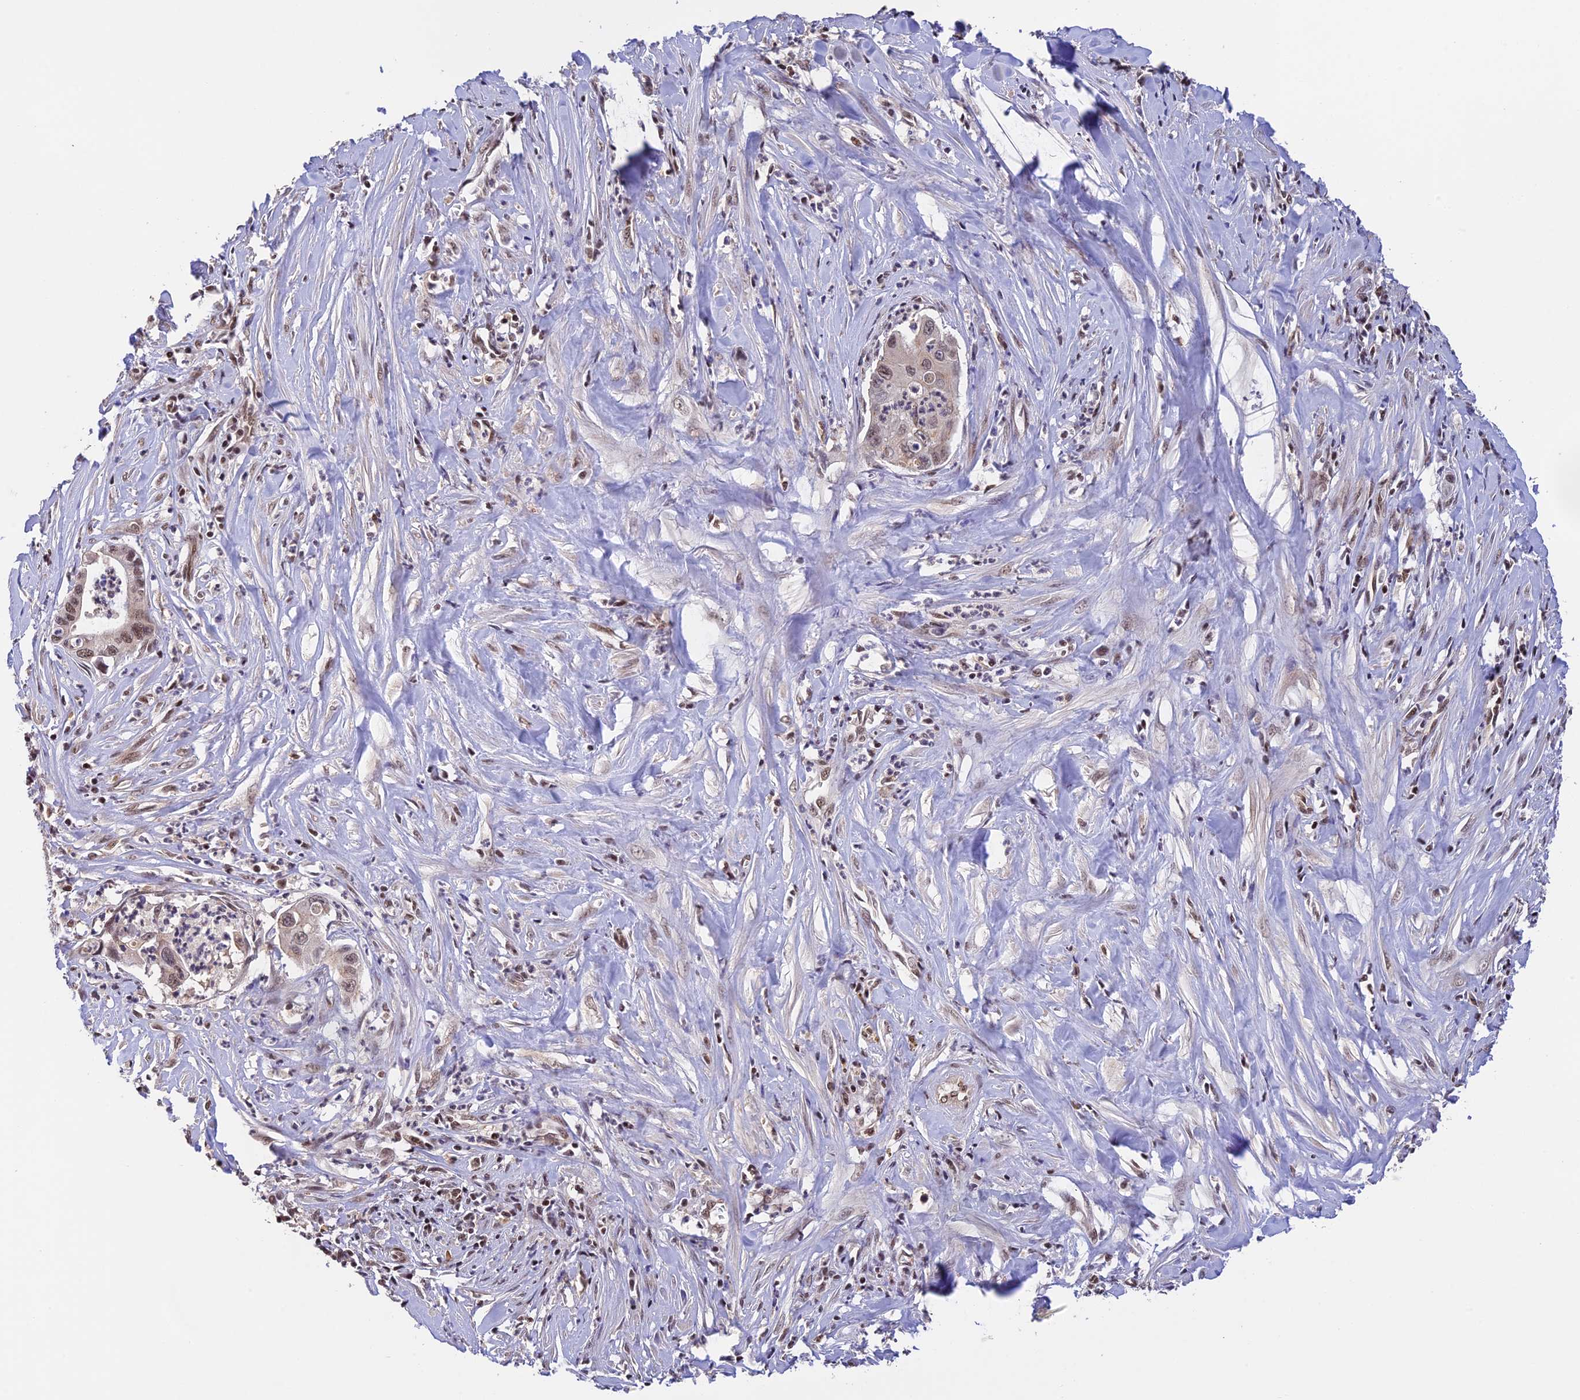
{"staining": {"intensity": "moderate", "quantity": "25%-75%", "location": "cytoplasmic/membranous,nuclear"}, "tissue": "pancreatic cancer", "cell_type": "Tumor cells", "image_type": "cancer", "snomed": [{"axis": "morphology", "description": "Adenocarcinoma, NOS"}, {"axis": "topography", "description": "Pancreas"}], "caption": "A brown stain highlights moderate cytoplasmic/membranous and nuclear positivity of a protein in human adenocarcinoma (pancreatic) tumor cells. (DAB IHC with brightfield microscopy, high magnification).", "gene": "THAP11", "patient": {"sex": "male", "age": 73}}